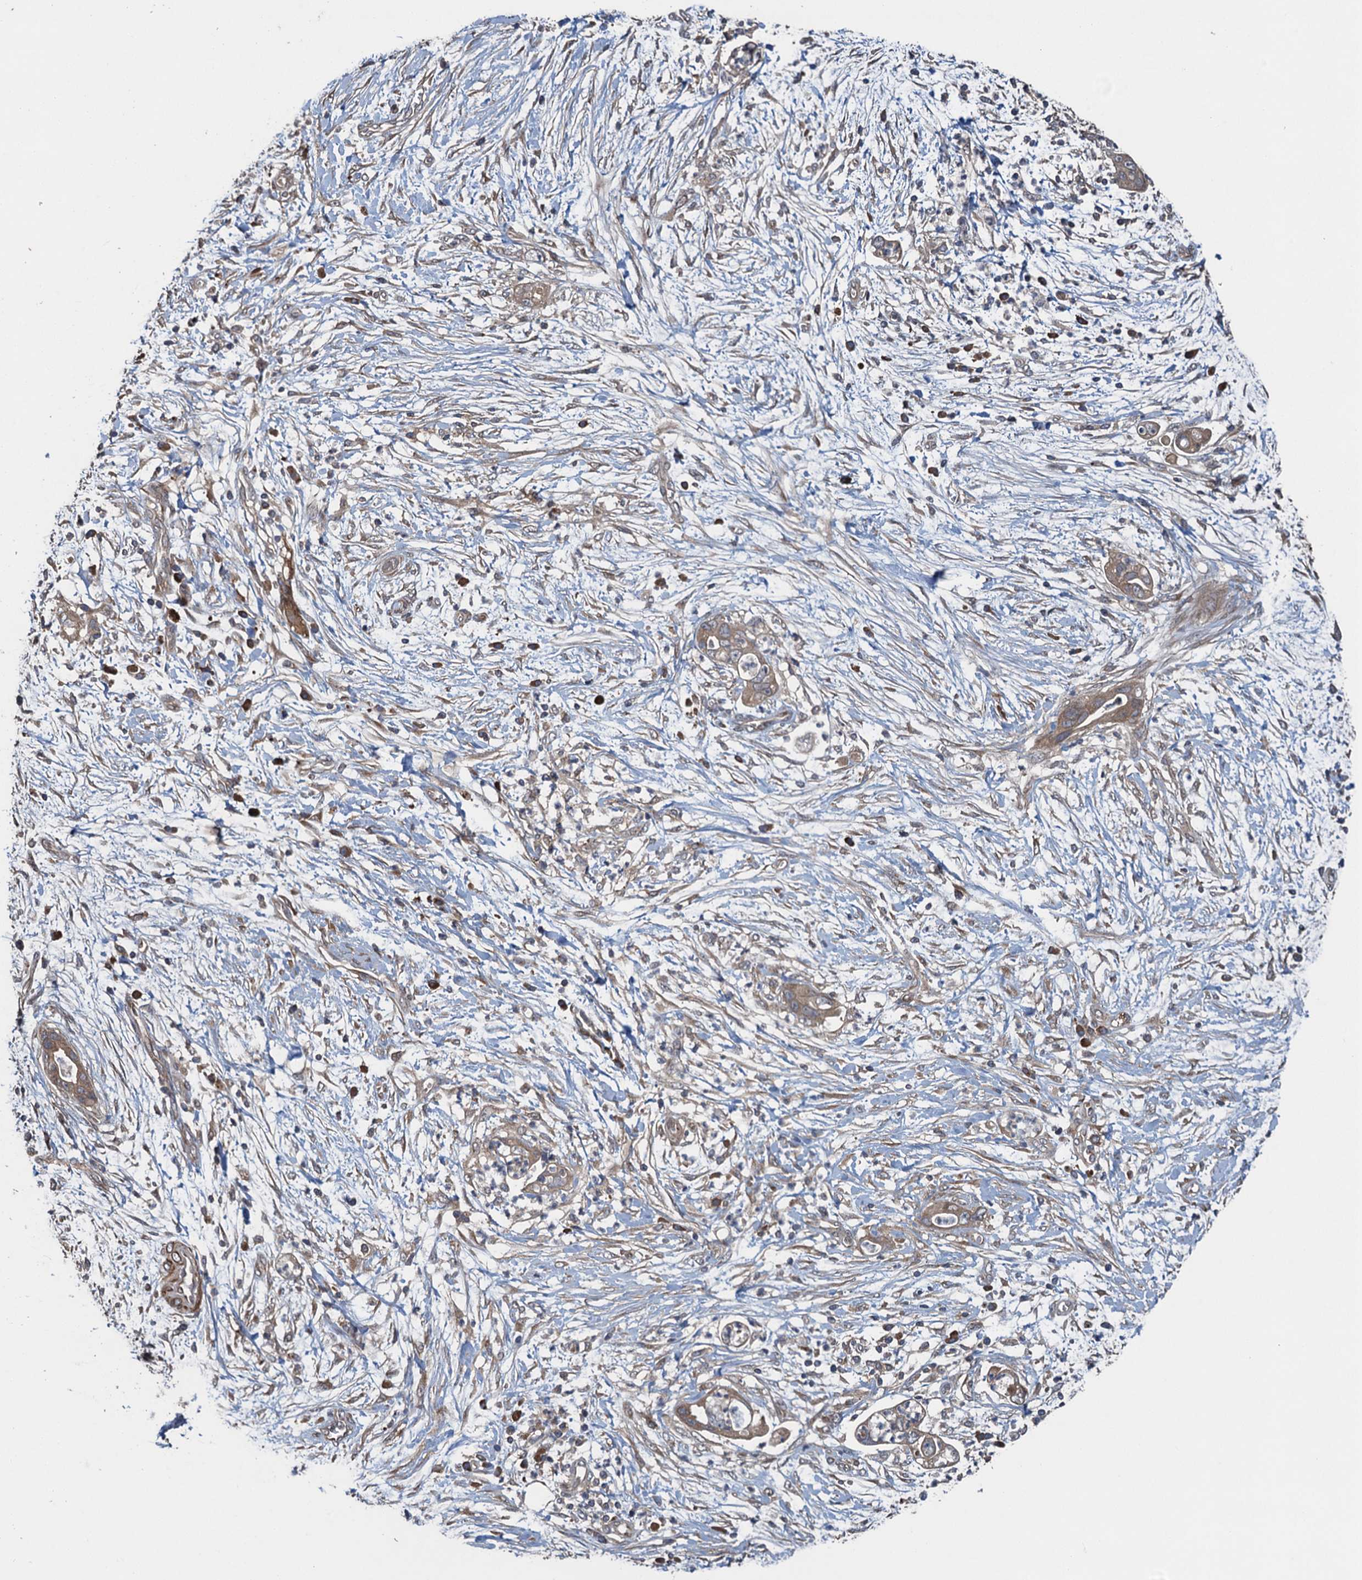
{"staining": {"intensity": "weak", "quantity": ">75%", "location": "cytoplasmic/membranous"}, "tissue": "pancreatic cancer", "cell_type": "Tumor cells", "image_type": "cancer", "snomed": [{"axis": "morphology", "description": "Adenocarcinoma, NOS"}, {"axis": "topography", "description": "Pancreas"}], "caption": "A histopathology image of human adenocarcinoma (pancreatic) stained for a protein exhibits weak cytoplasmic/membranous brown staining in tumor cells.", "gene": "CNTN5", "patient": {"sex": "male", "age": 75}}